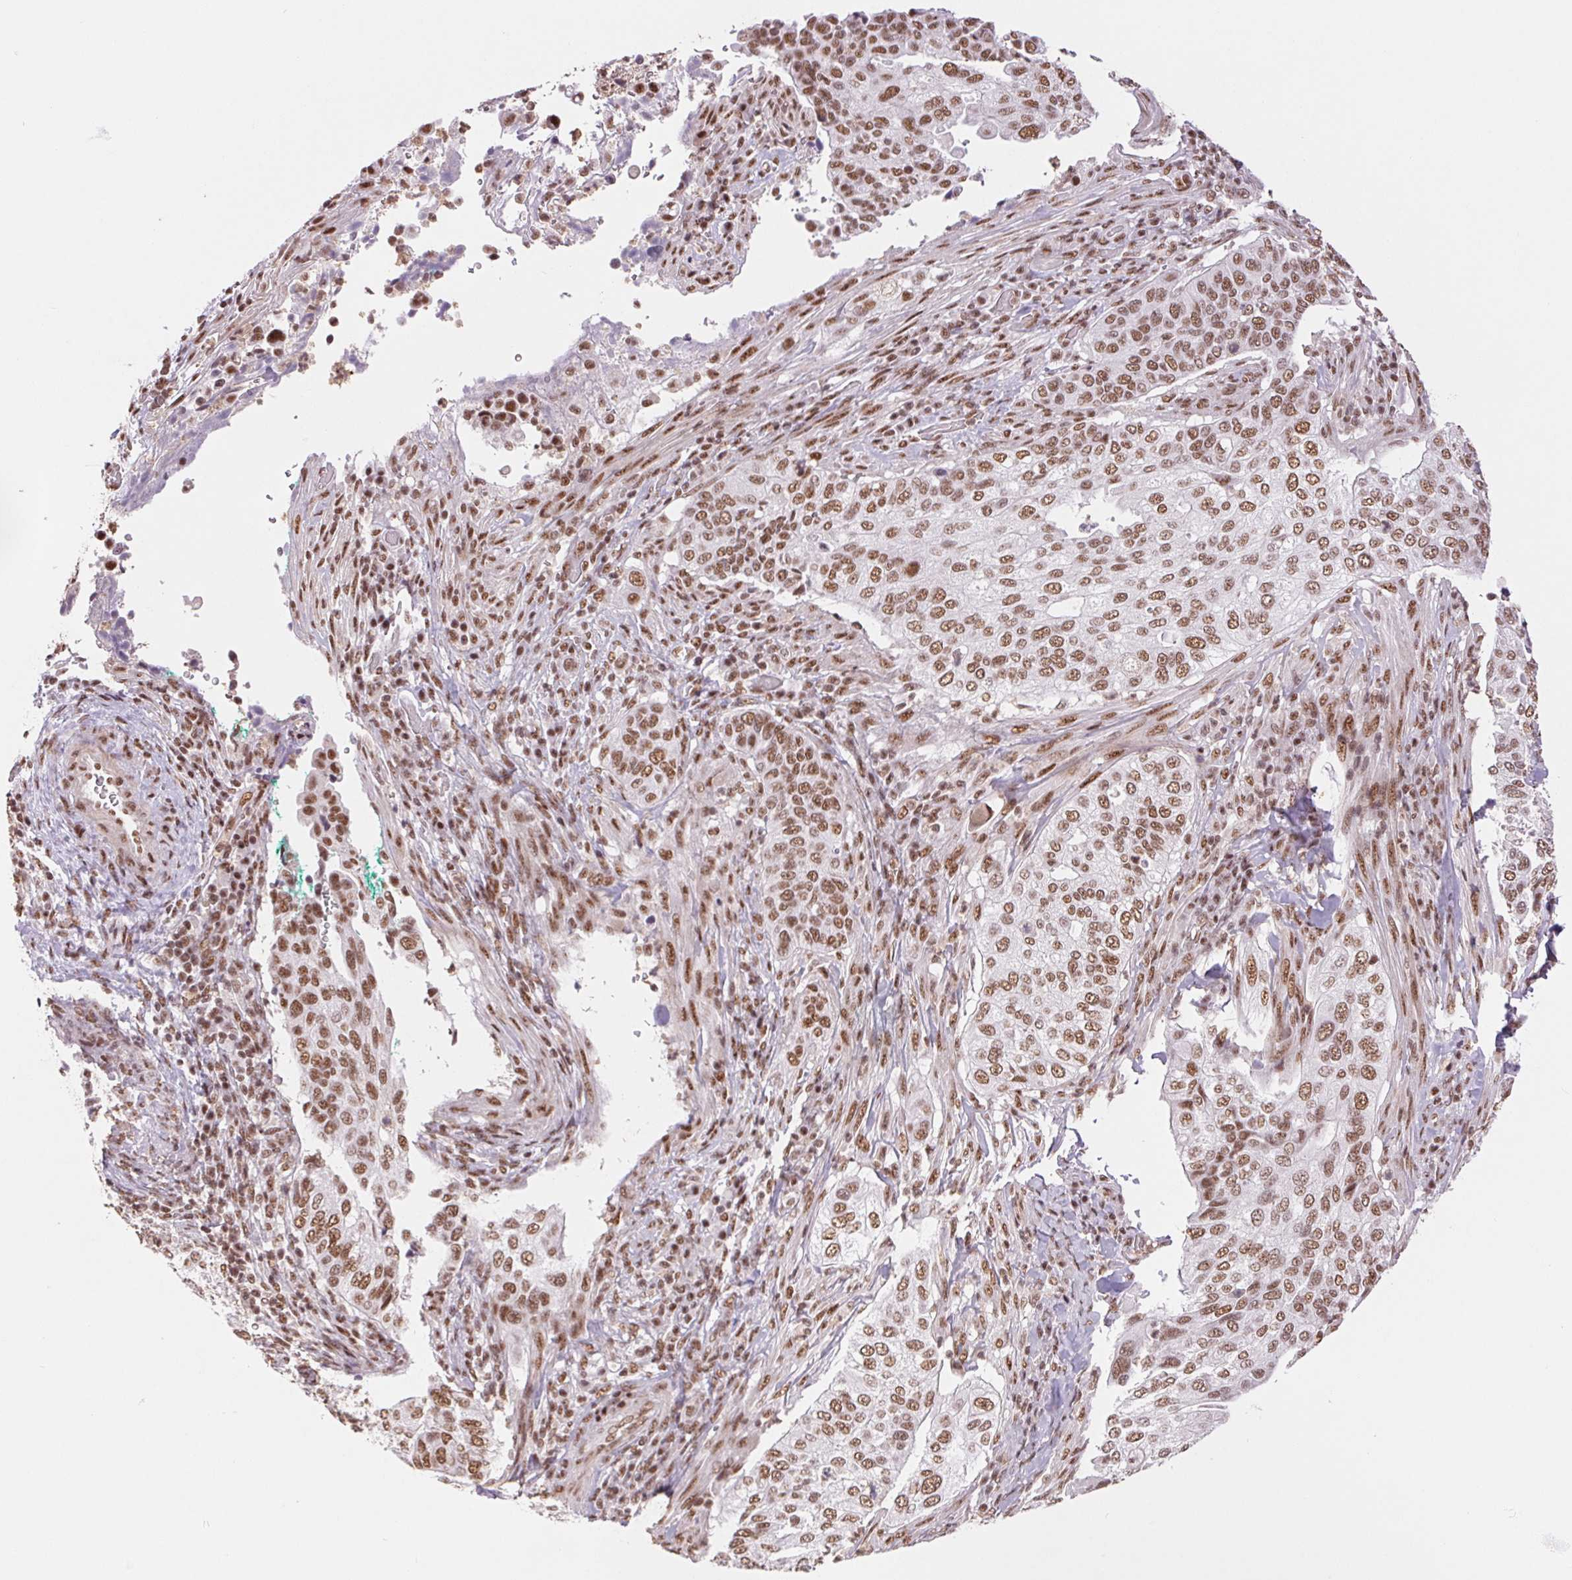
{"staining": {"intensity": "moderate", "quantity": ">75%", "location": "nuclear"}, "tissue": "cervical cancer", "cell_type": "Tumor cells", "image_type": "cancer", "snomed": [{"axis": "morphology", "description": "Squamous cell carcinoma, NOS"}, {"axis": "topography", "description": "Cervix"}], "caption": "Immunohistochemical staining of squamous cell carcinoma (cervical) demonstrates medium levels of moderate nuclear protein positivity in approximately >75% of tumor cells. Nuclei are stained in blue.", "gene": "SREK1", "patient": {"sex": "female", "age": 38}}